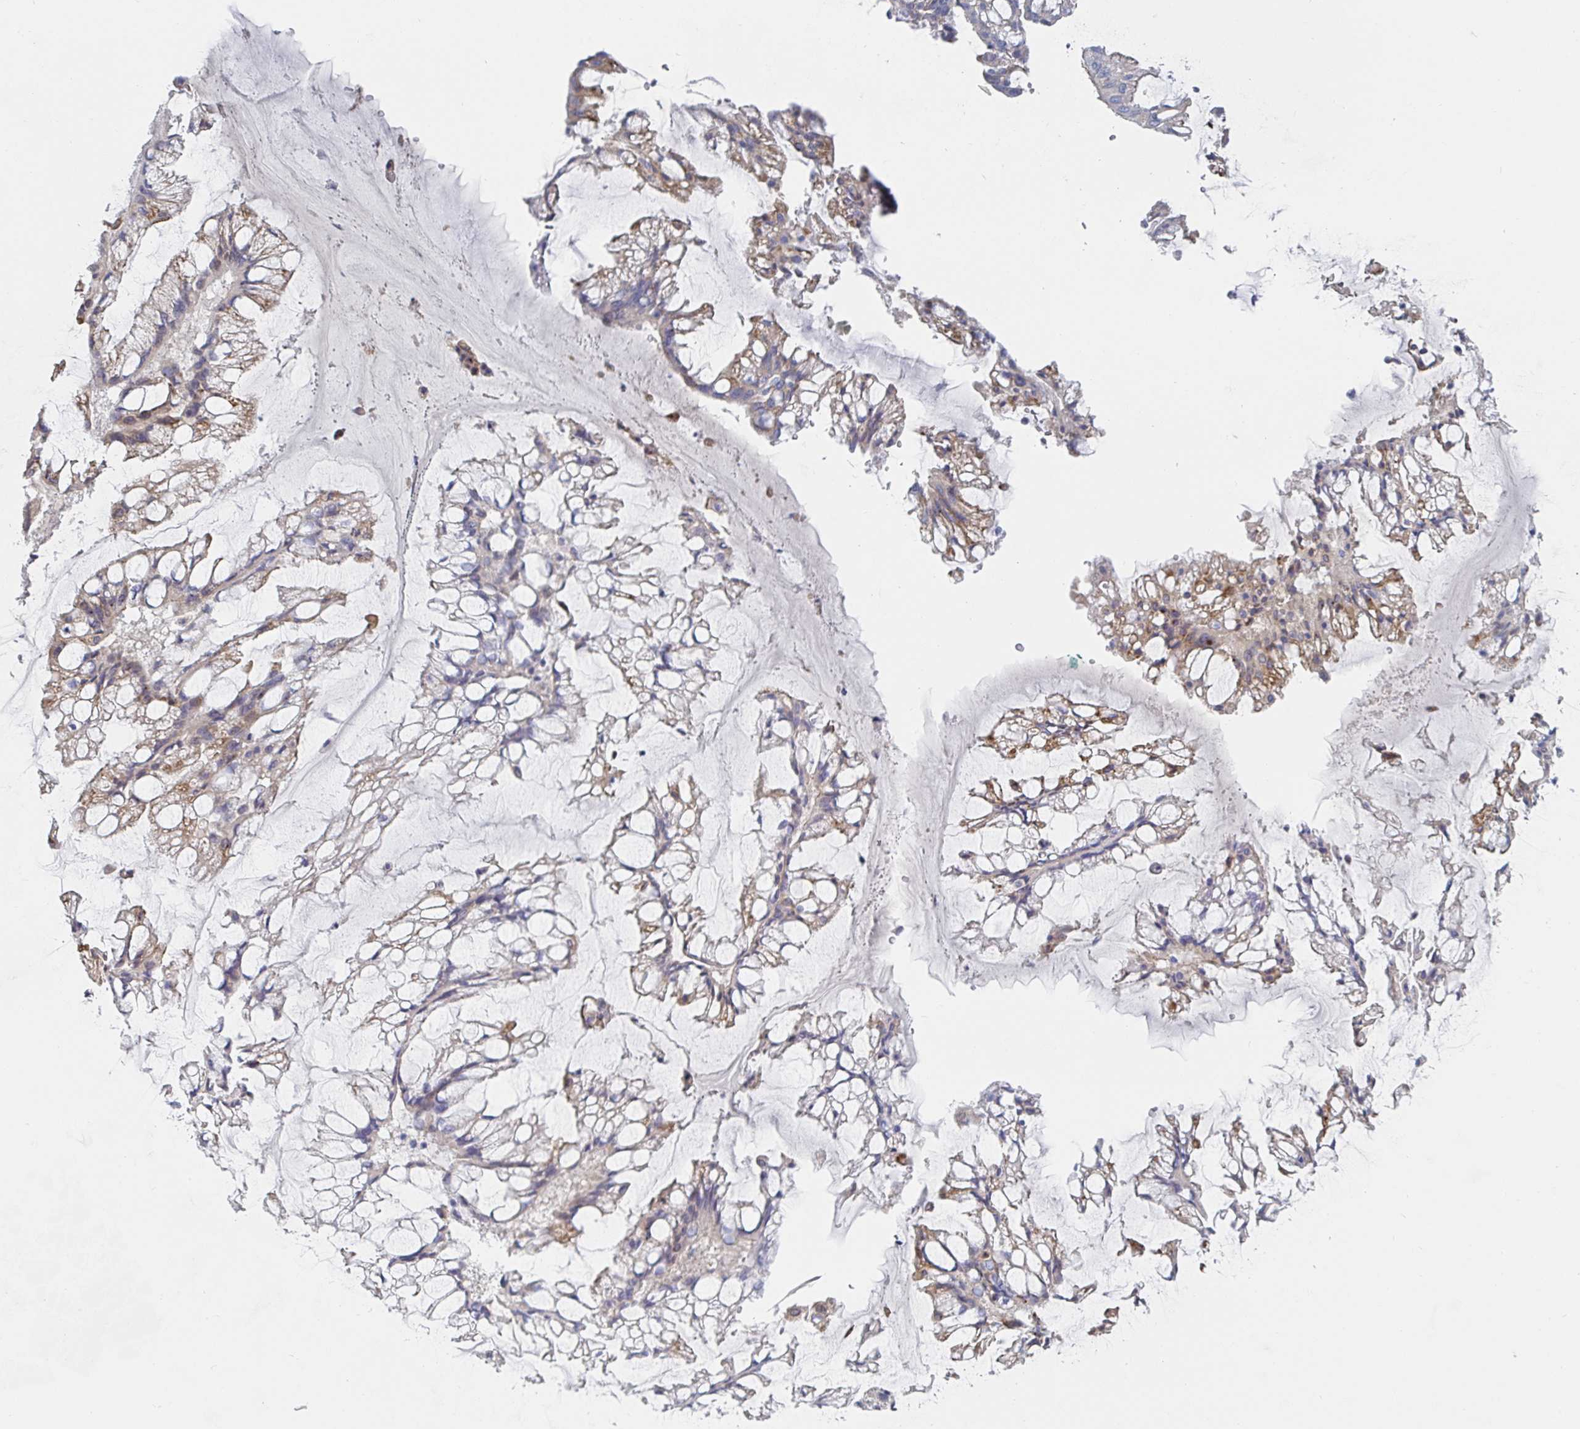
{"staining": {"intensity": "weak", "quantity": "25%-75%", "location": "cytoplasmic/membranous"}, "tissue": "ovarian cancer", "cell_type": "Tumor cells", "image_type": "cancer", "snomed": [{"axis": "morphology", "description": "Cystadenocarcinoma, mucinous, NOS"}, {"axis": "topography", "description": "Ovary"}], "caption": "Human ovarian cancer stained for a protein (brown) demonstrates weak cytoplasmic/membranous positive positivity in approximately 25%-75% of tumor cells.", "gene": "ZNF430", "patient": {"sex": "female", "age": 73}}